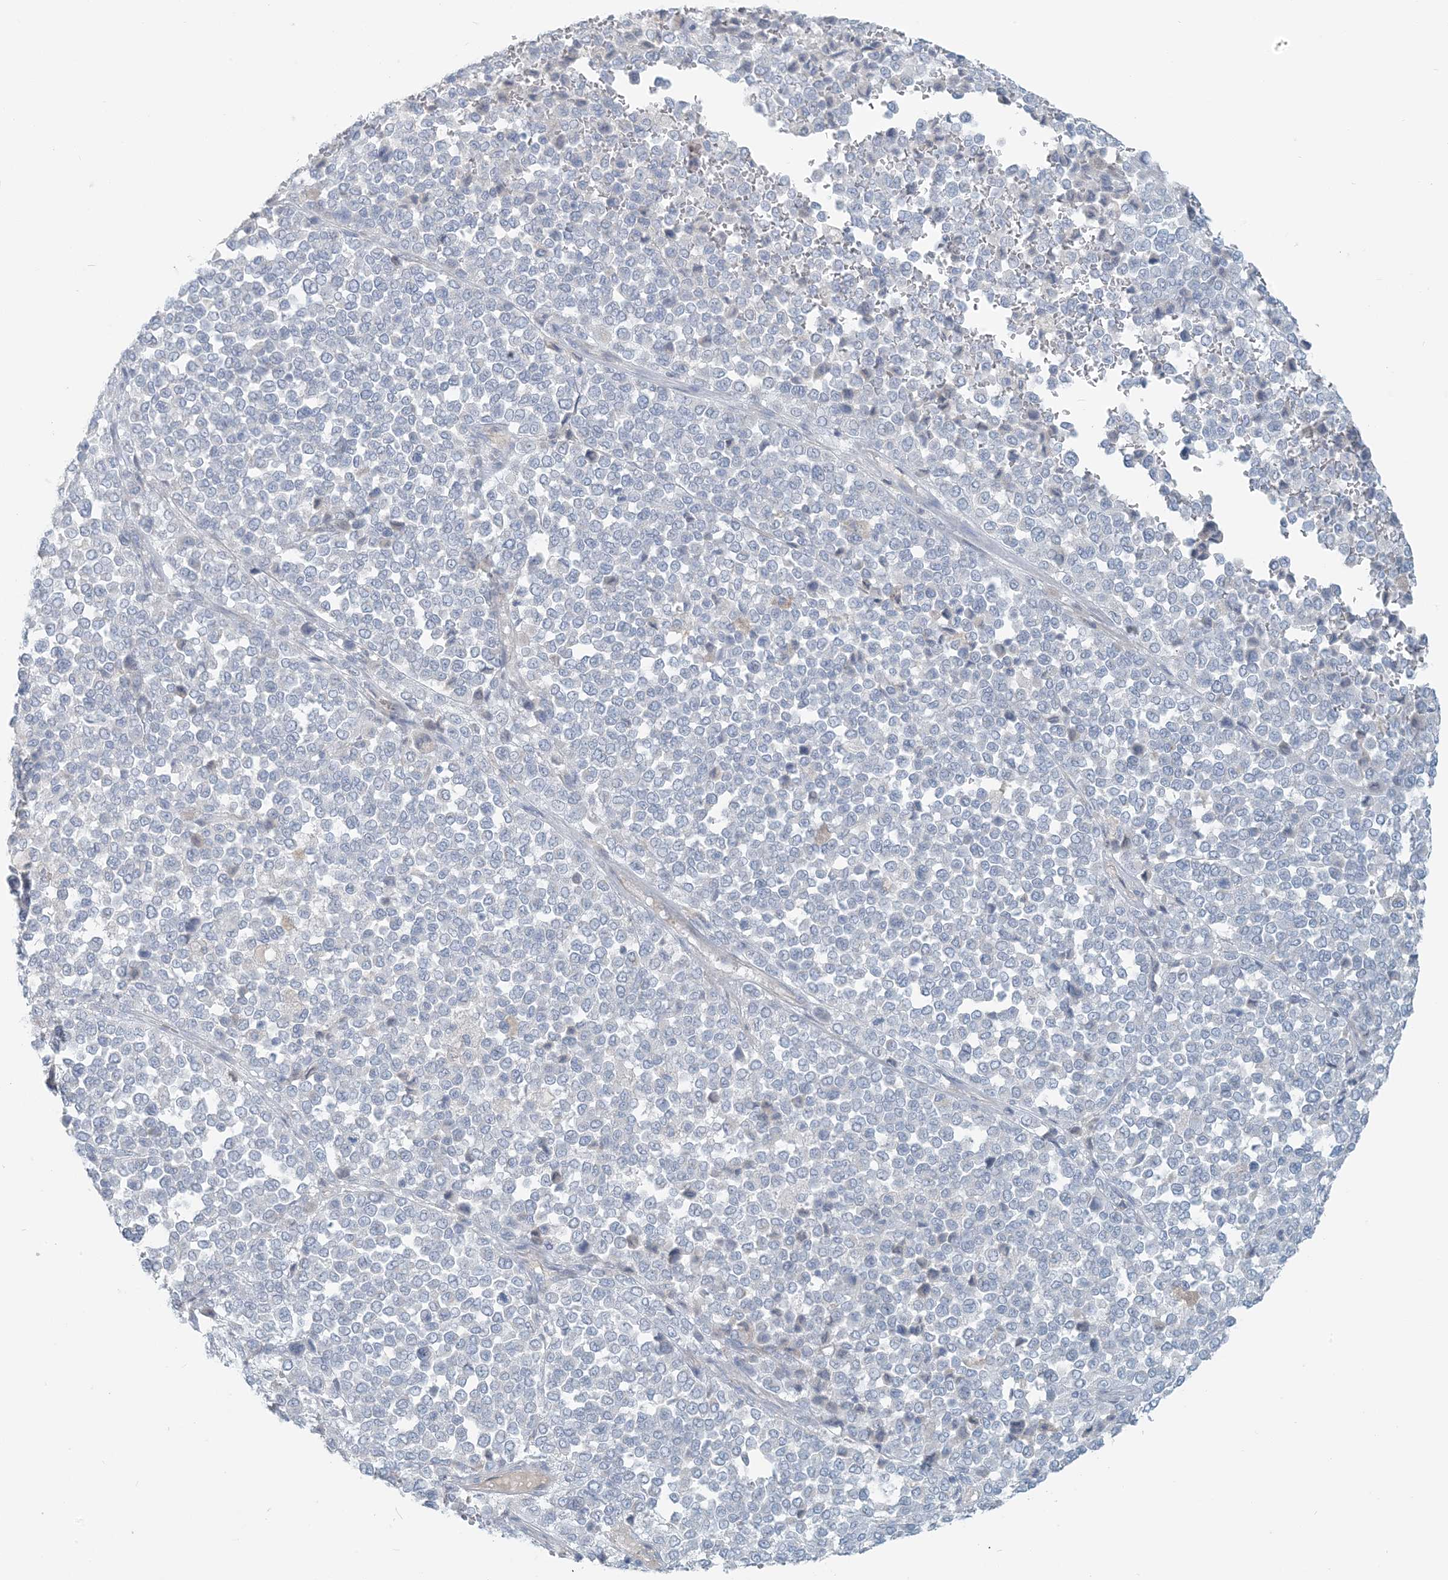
{"staining": {"intensity": "negative", "quantity": "none", "location": "none"}, "tissue": "melanoma", "cell_type": "Tumor cells", "image_type": "cancer", "snomed": [{"axis": "morphology", "description": "Malignant melanoma, Metastatic site"}, {"axis": "topography", "description": "Pancreas"}], "caption": "Immunohistochemical staining of melanoma demonstrates no significant positivity in tumor cells.", "gene": "SCML1", "patient": {"sex": "female", "age": 30}}